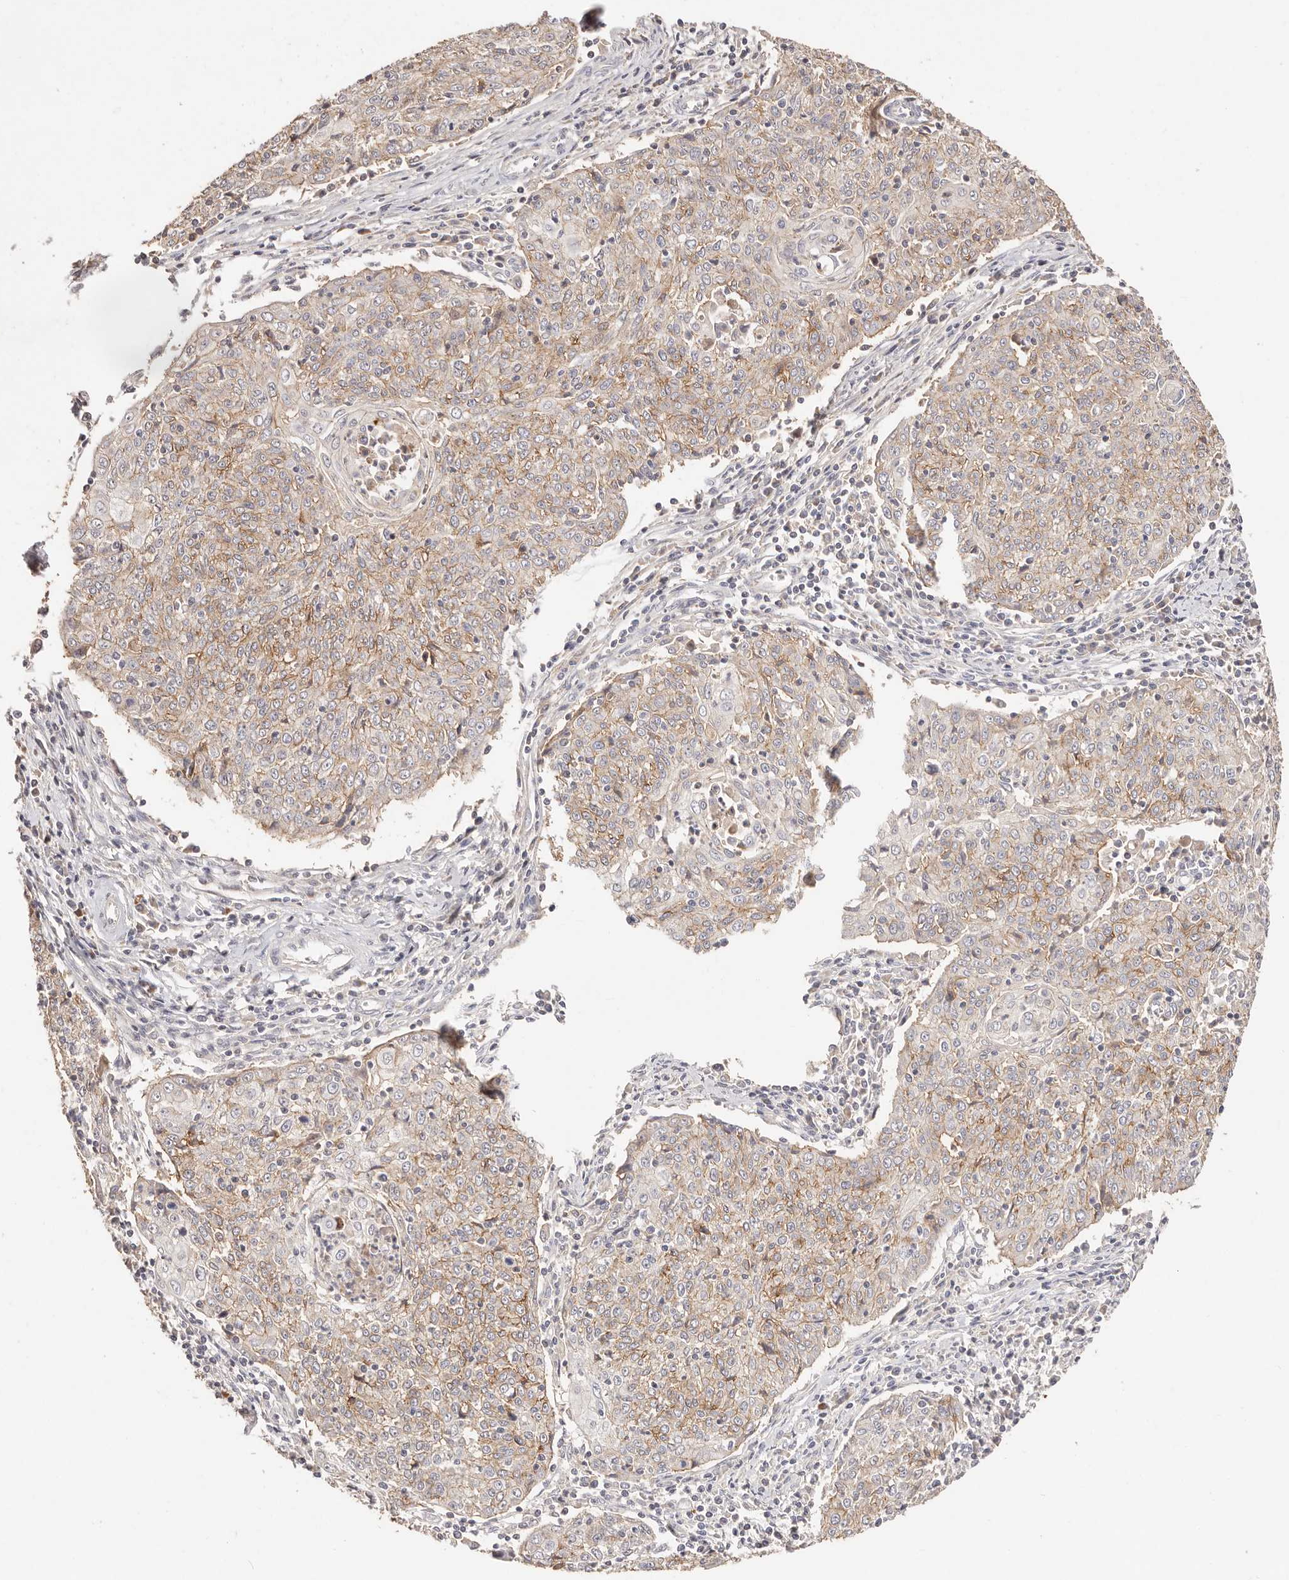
{"staining": {"intensity": "weak", "quantity": "25%-75%", "location": "cytoplasmic/membranous"}, "tissue": "cervical cancer", "cell_type": "Tumor cells", "image_type": "cancer", "snomed": [{"axis": "morphology", "description": "Squamous cell carcinoma, NOS"}, {"axis": "topography", "description": "Cervix"}], "caption": "An IHC photomicrograph of neoplastic tissue is shown. Protein staining in brown shows weak cytoplasmic/membranous positivity in cervical cancer (squamous cell carcinoma) within tumor cells.", "gene": "CXADR", "patient": {"sex": "female", "age": 48}}